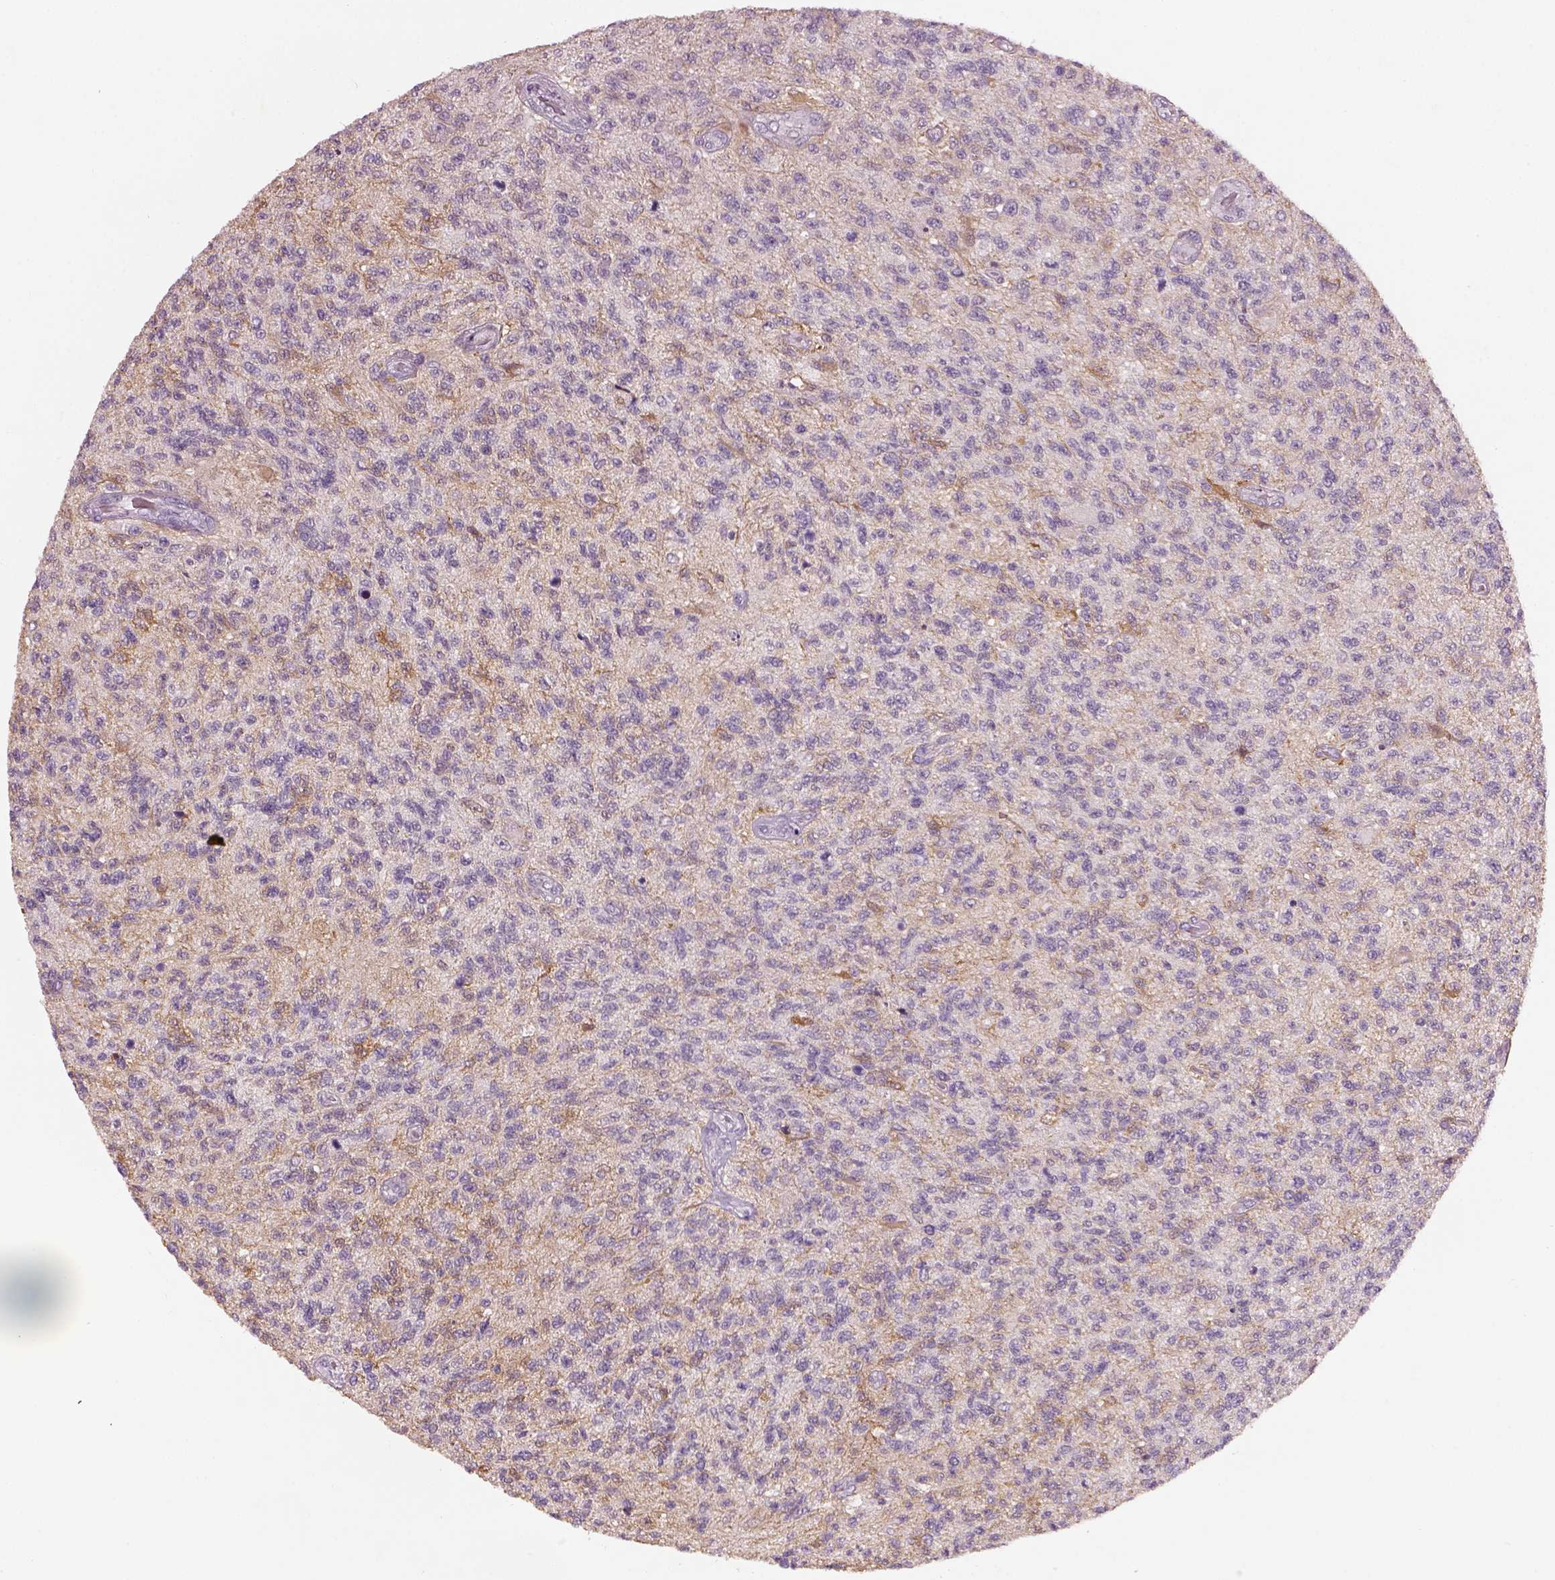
{"staining": {"intensity": "negative", "quantity": "none", "location": "none"}, "tissue": "glioma", "cell_type": "Tumor cells", "image_type": "cancer", "snomed": [{"axis": "morphology", "description": "Glioma, malignant, High grade"}, {"axis": "topography", "description": "Brain"}], "caption": "An image of high-grade glioma (malignant) stained for a protein shows no brown staining in tumor cells.", "gene": "GDNF", "patient": {"sex": "male", "age": 56}}